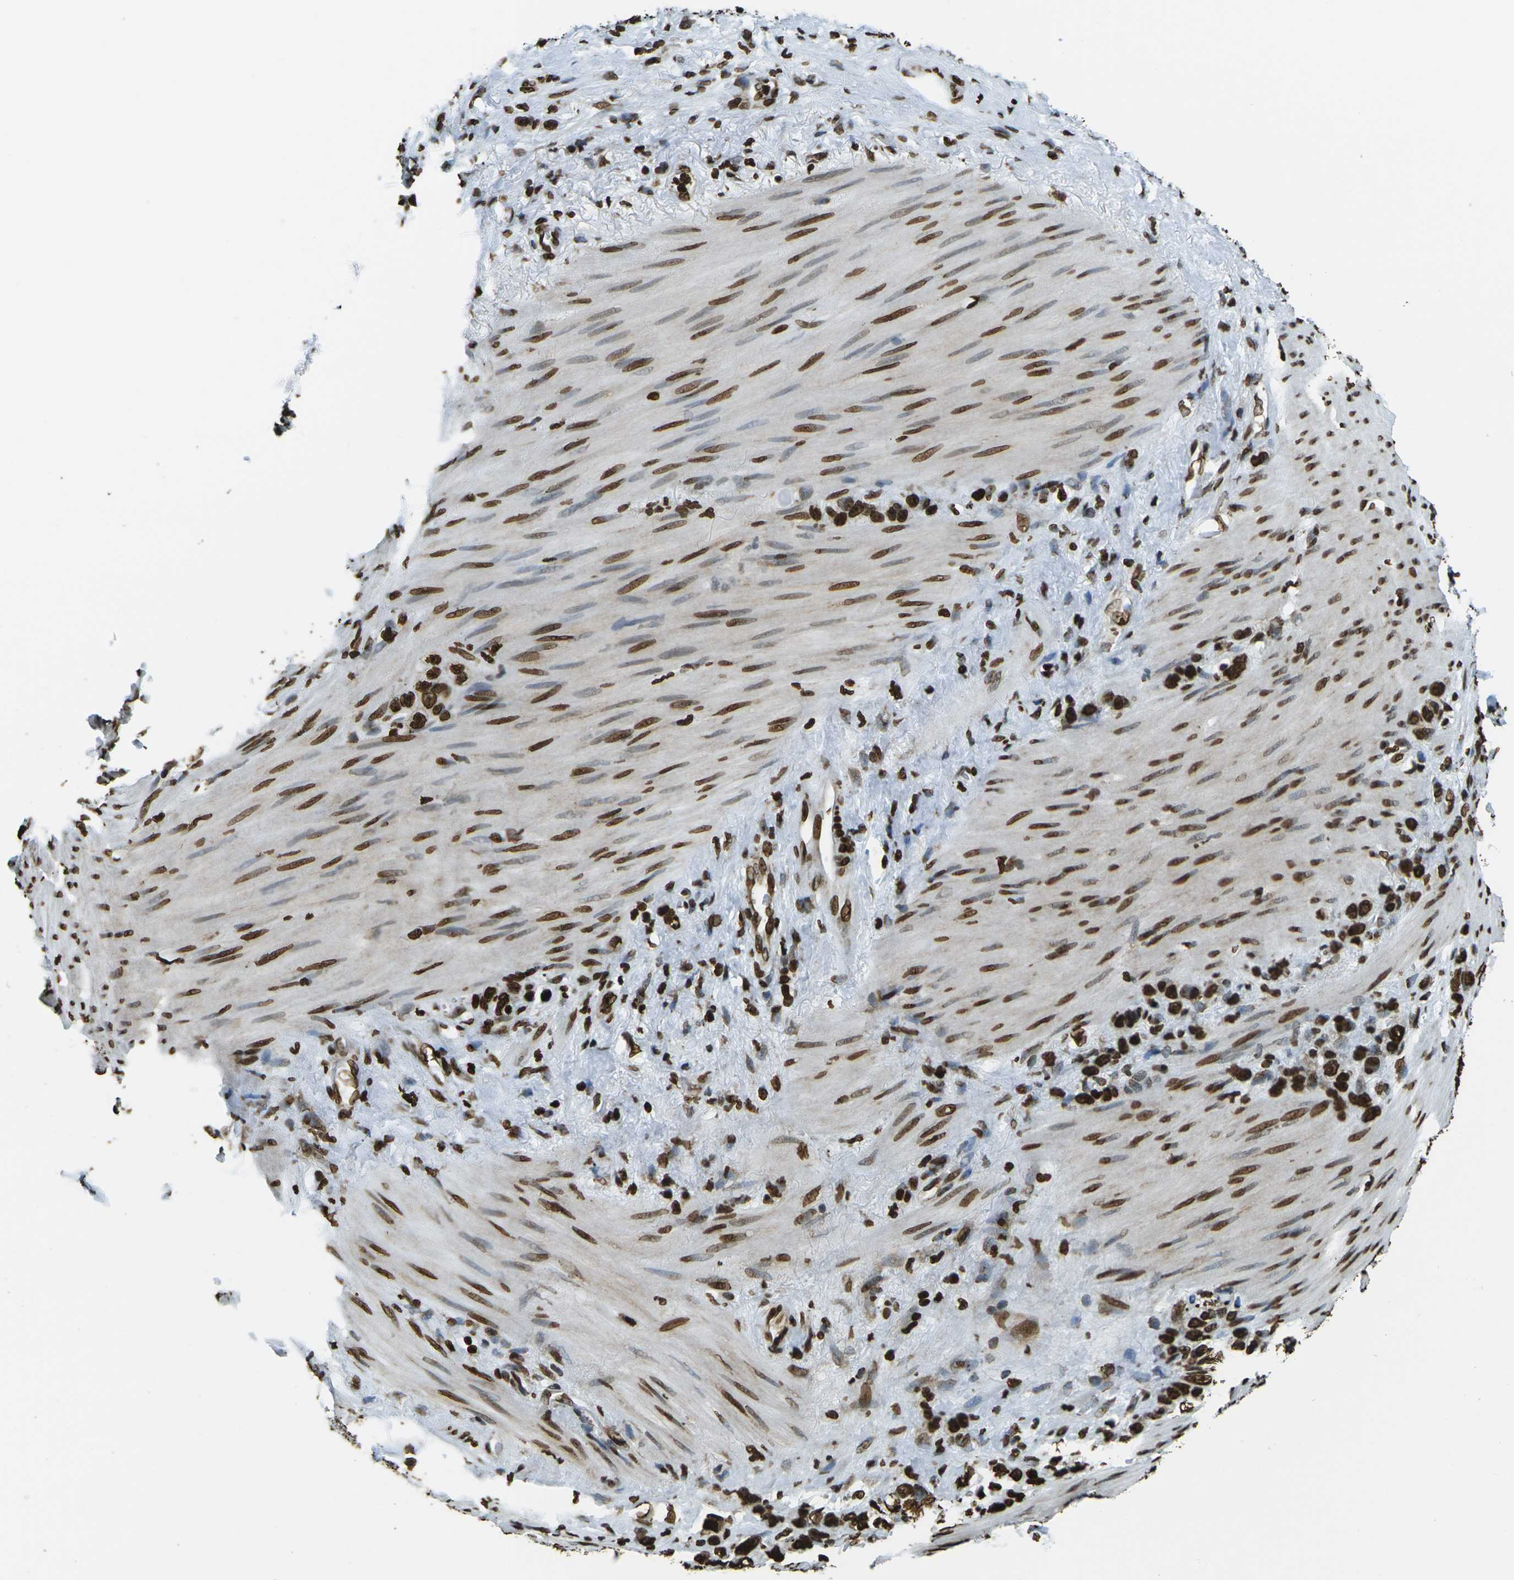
{"staining": {"intensity": "strong", "quantity": ">75%", "location": "nuclear"}, "tissue": "stomach cancer", "cell_type": "Tumor cells", "image_type": "cancer", "snomed": [{"axis": "morphology", "description": "Adenocarcinoma, NOS"}, {"axis": "morphology", "description": "Adenocarcinoma, High grade"}, {"axis": "topography", "description": "Stomach, upper"}, {"axis": "topography", "description": "Stomach, lower"}], "caption": "Human stomach cancer stained for a protein (brown) exhibits strong nuclear positive expression in about >75% of tumor cells.", "gene": "H1-2", "patient": {"sex": "female", "age": 65}}